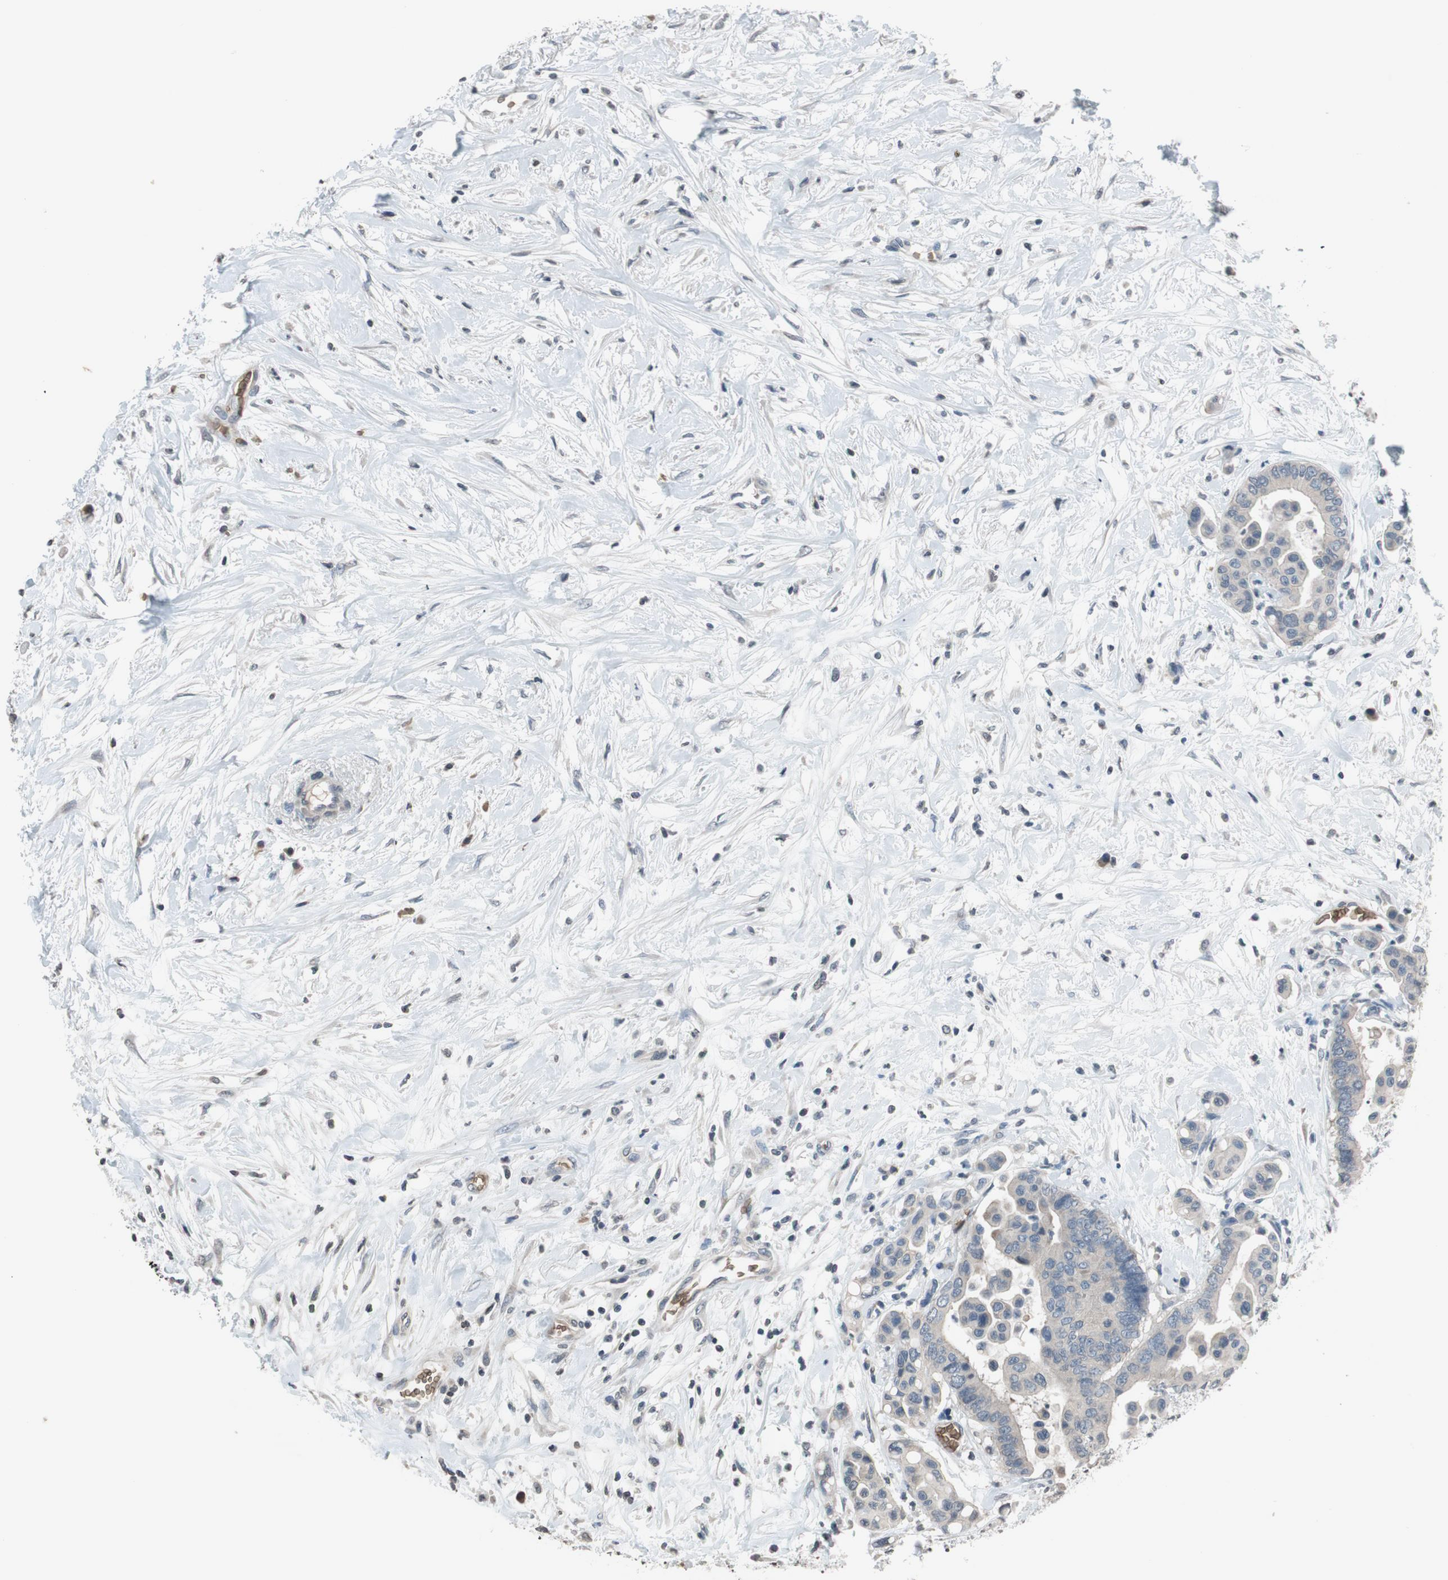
{"staining": {"intensity": "negative", "quantity": "none", "location": "none"}, "tissue": "colorectal cancer", "cell_type": "Tumor cells", "image_type": "cancer", "snomed": [{"axis": "morphology", "description": "Normal tissue, NOS"}, {"axis": "morphology", "description": "Adenocarcinoma, NOS"}, {"axis": "topography", "description": "Colon"}], "caption": "Micrograph shows no significant protein expression in tumor cells of adenocarcinoma (colorectal).", "gene": "GYPC", "patient": {"sex": "male", "age": 82}}